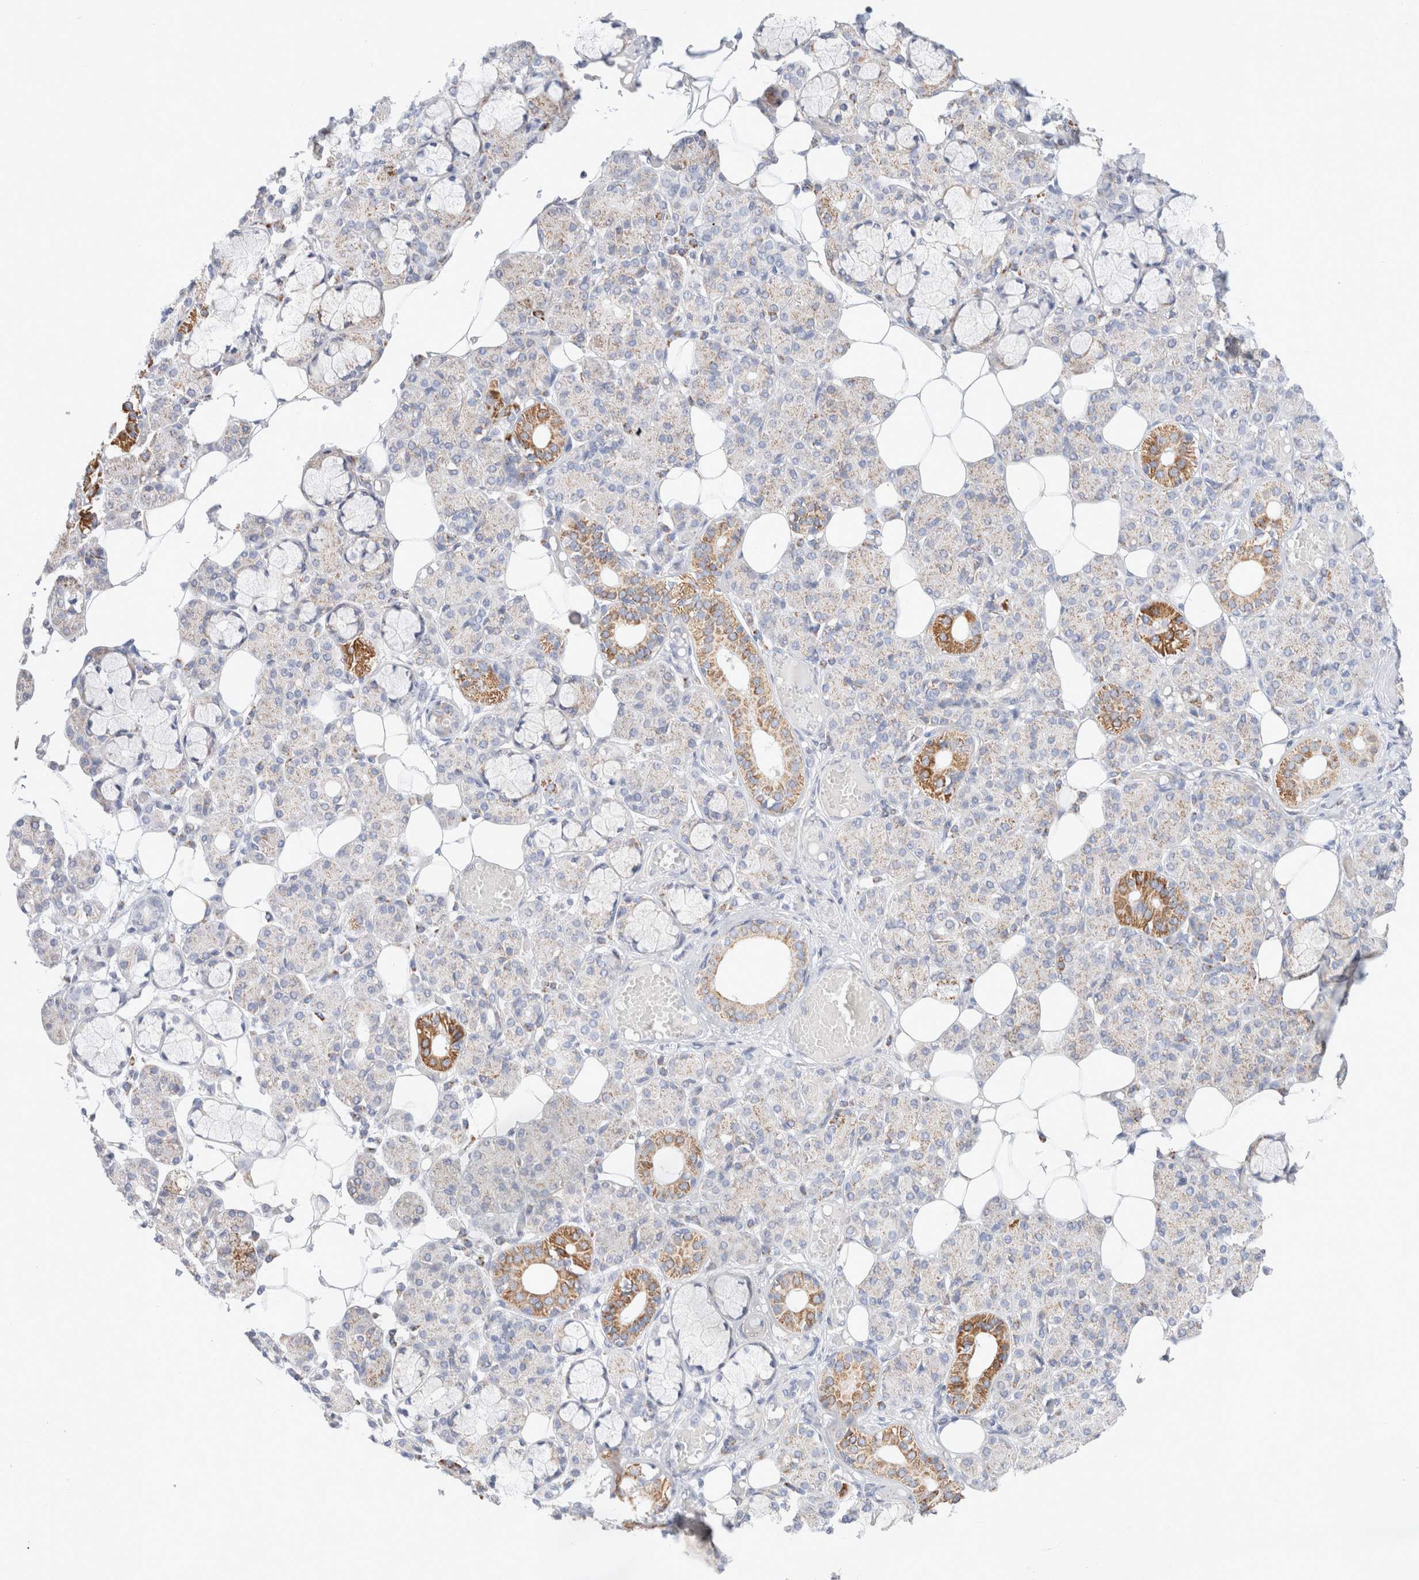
{"staining": {"intensity": "moderate", "quantity": "<25%", "location": "cytoplasmic/membranous"}, "tissue": "salivary gland", "cell_type": "Glandular cells", "image_type": "normal", "snomed": [{"axis": "morphology", "description": "Normal tissue, NOS"}, {"axis": "topography", "description": "Salivary gland"}], "caption": "A brown stain highlights moderate cytoplasmic/membranous positivity of a protein in glandular cells of unremarkable human salivary gland.", "gene": "ATP6V1C1", "patient": {"sex": "male", "age": 63}}